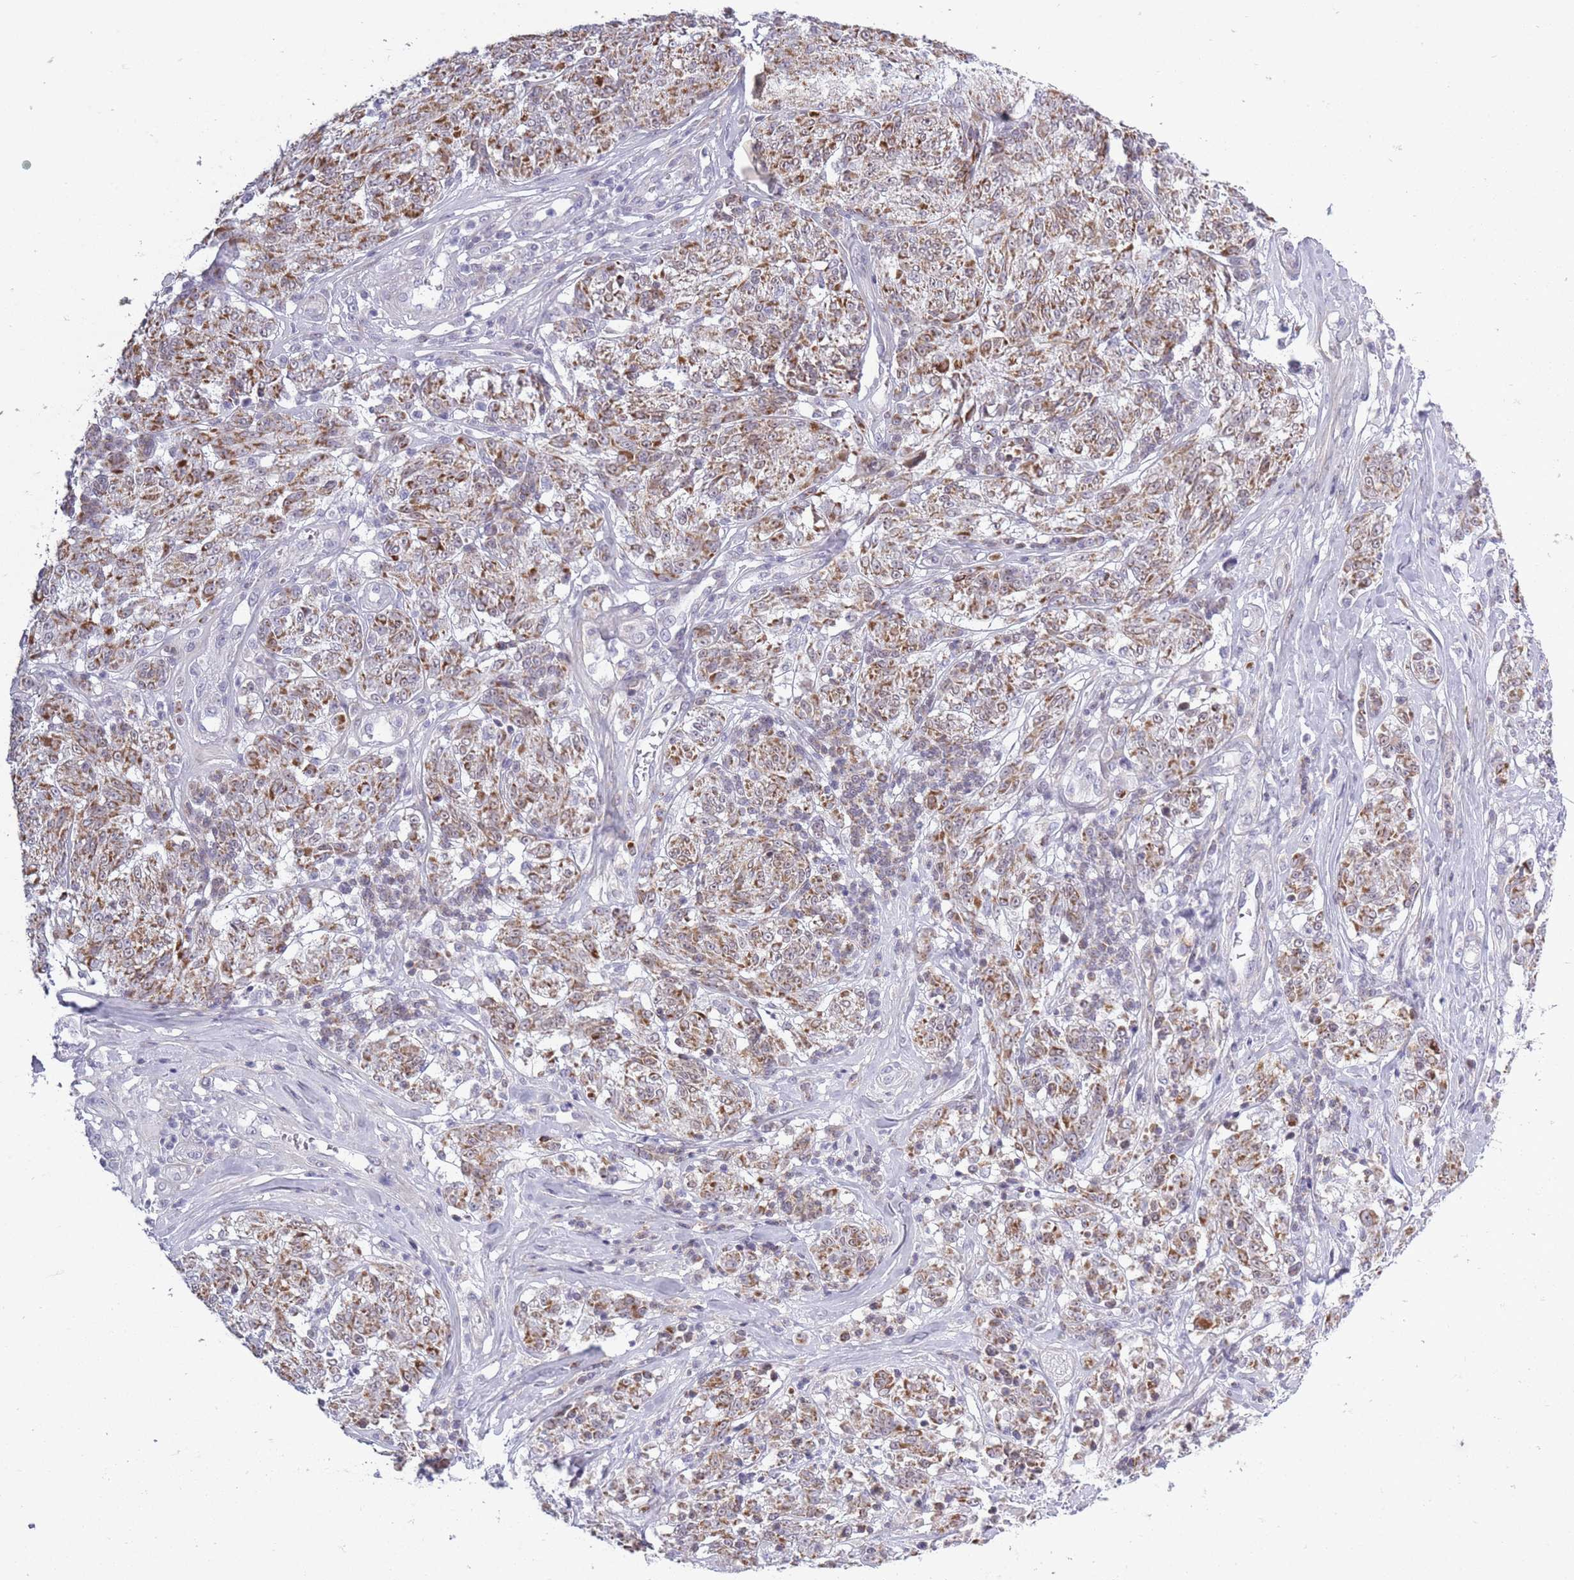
{"staining": {"intensity": "moderate", "quantity": ">75%", "location": "cytoplasmic/membranous"}, "tissue": "melanoma", "cell_type": "Tumor cells", "image_type": "cancer", "snomed": [{"axis": "morphology", "description": "Malignant melanoma, NOS"}, {"axis": "topography", "description": "Skin"}], "caption": "Protein expression analysis of melanoma exhibits moderate cytoplasmic/membranous expression in approximately >75% of tumor cells.", "gene": "ZBTB24", "patient": {"sex": "female", "age": 63}}